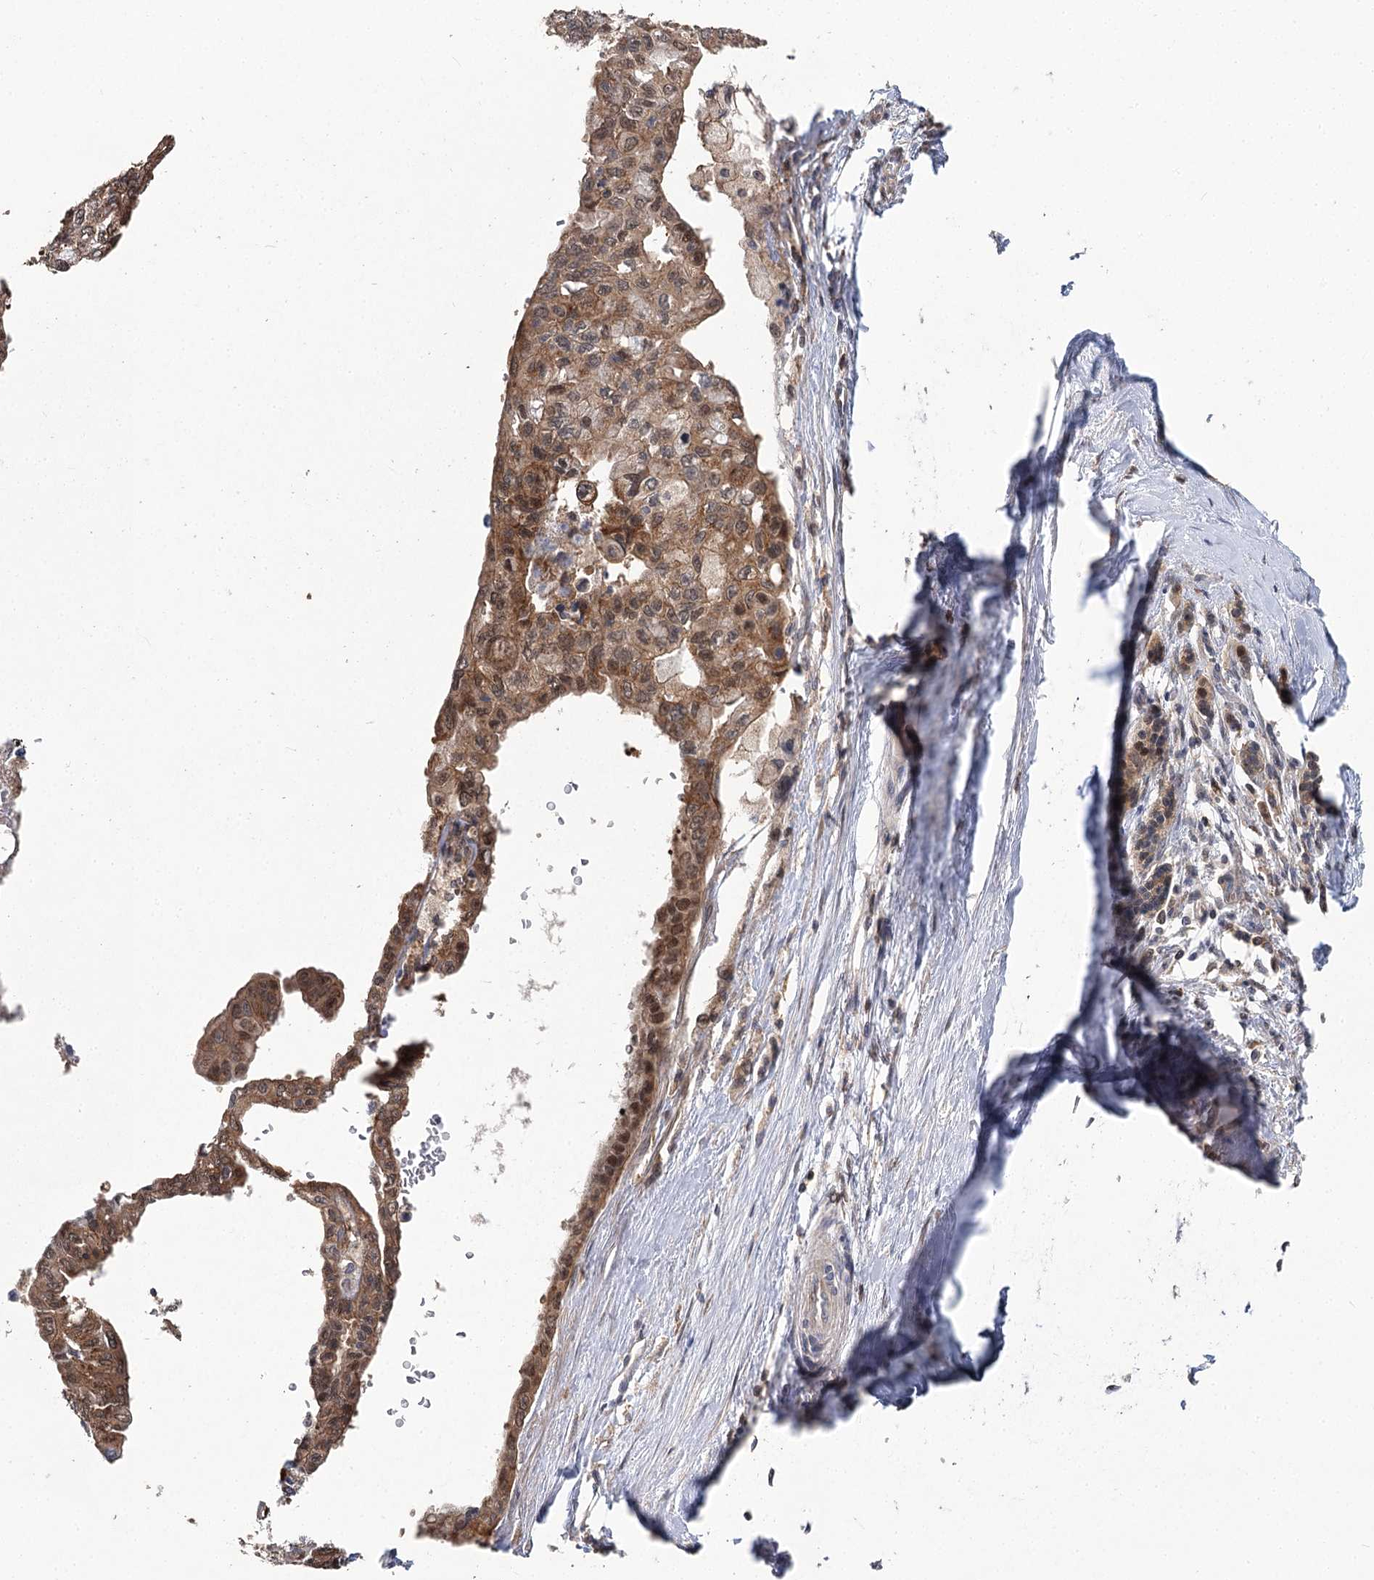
{"staining": {"intensity": "moderate", "quantity": ">75%", "location": "cytoplasmic/membranous,nuclear"}, "tissue": "pancreatic cancer", "cell_type": "Tumor cells", "image_type": "cancer", "snomed": [{"axis": "morphology", "description": "Adenocarcinoma, NOS"}, {"axis": "topography", "description": "Pancreas"}], "caption": "The image shows a brown stain indicating the presence of a protein in the cytoplasmic/membranous and nuclear of tumor cells in pancreatic cancer.", "gene": "STX6", "patient": {"sex": "male", "age": 51}}